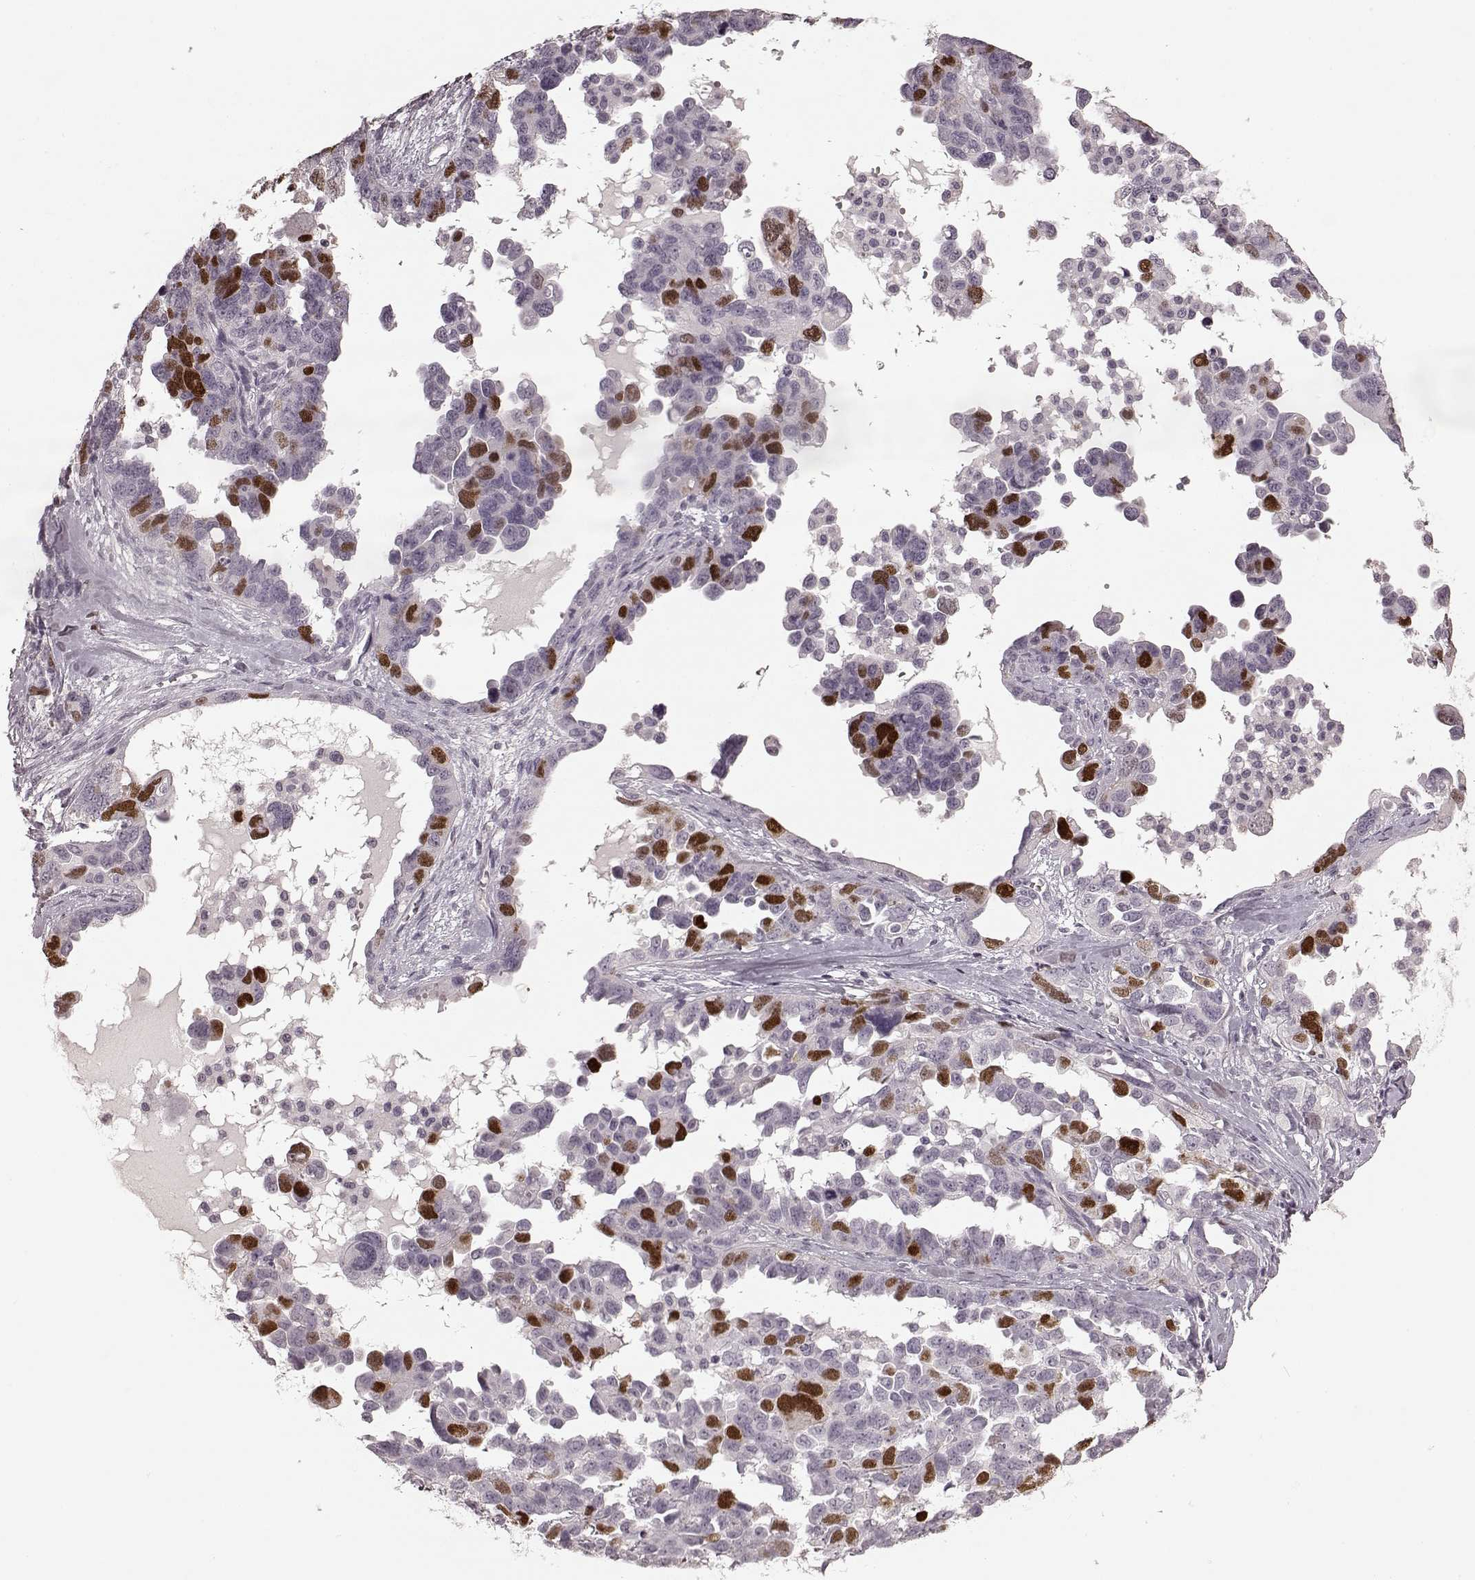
{"staining": {"intensity": "strong", "quantity": "<25%", "location": "nuclear"}, "tissue": "ovarian cancer", "cell_type": "Tumor cells", "image_type": "cancer", "snomed": [{"axis": "morphology", "description": "Cystadenocarcinoma, serous, NOS"}, {"axis": "topography", "description": "Ovary"}], "caption": "IHC histopathology image of ovarian cancer stained for a protein (brown), which shows medium levels of strong nuclear staining in approximately <25% of tumor cells.", "gene": "CCNA2", "patient": {"sex": "female", "age": 69}}